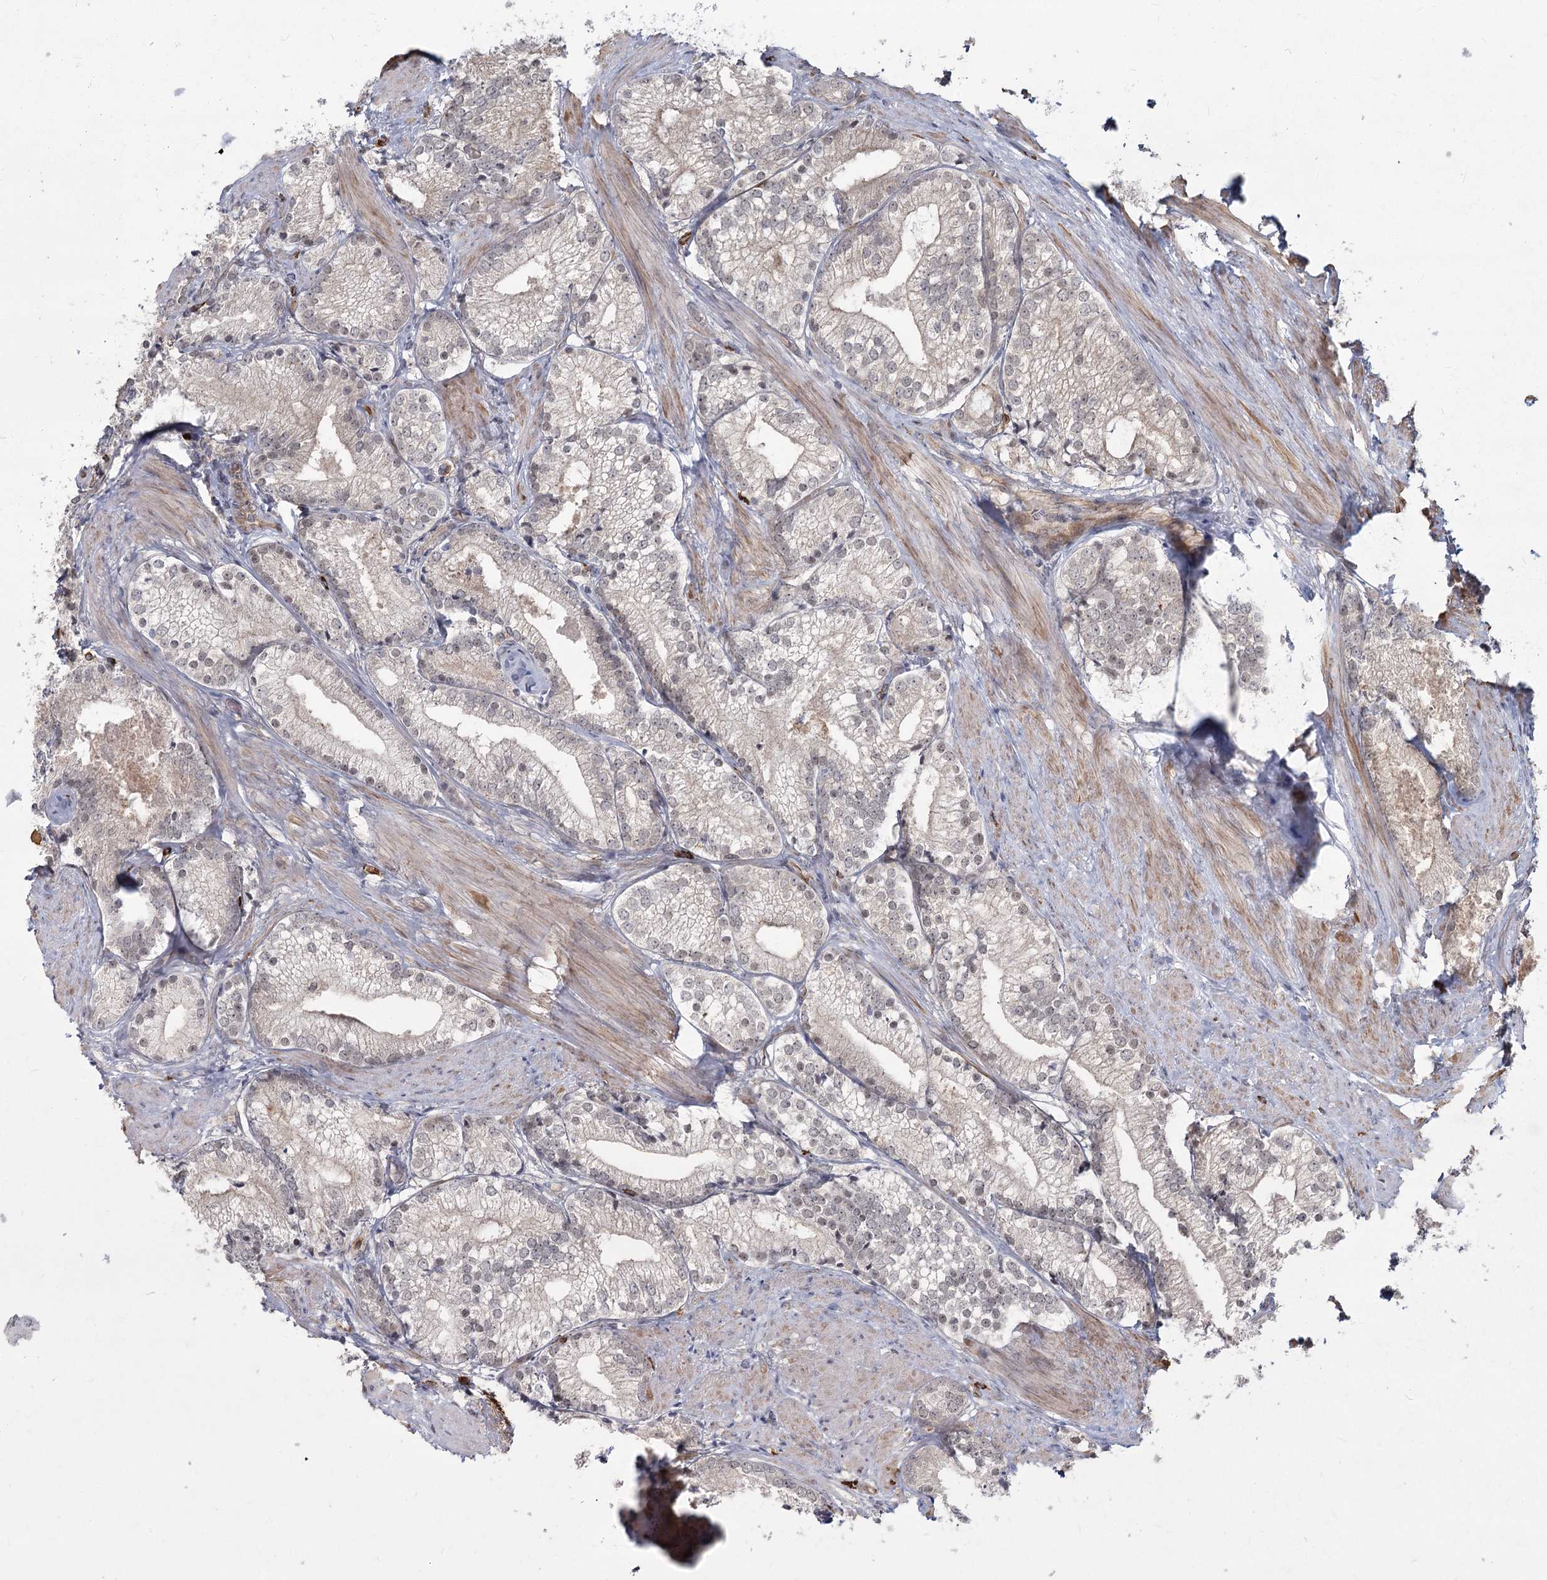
{"staining": {"intensity": "negative", "quantity": "none", "location": "none"}, "tissue": "prostate cancer", "cell_type": "Tumor cells", "image_type": "cancer", "snomed": [{"axis": "morphology", "description": "Adenocarcinoma, High grade"}, {"axis": "topography", "description": "Prostate"}], "caption": "This is an immunohistochemistry (IHC) micrograph of prostate adenocarcinoma (high-grade). There is no positivity in tumor cells.", "gene": "AP2M1", "patient": {"sex": "male", "age": 66}}